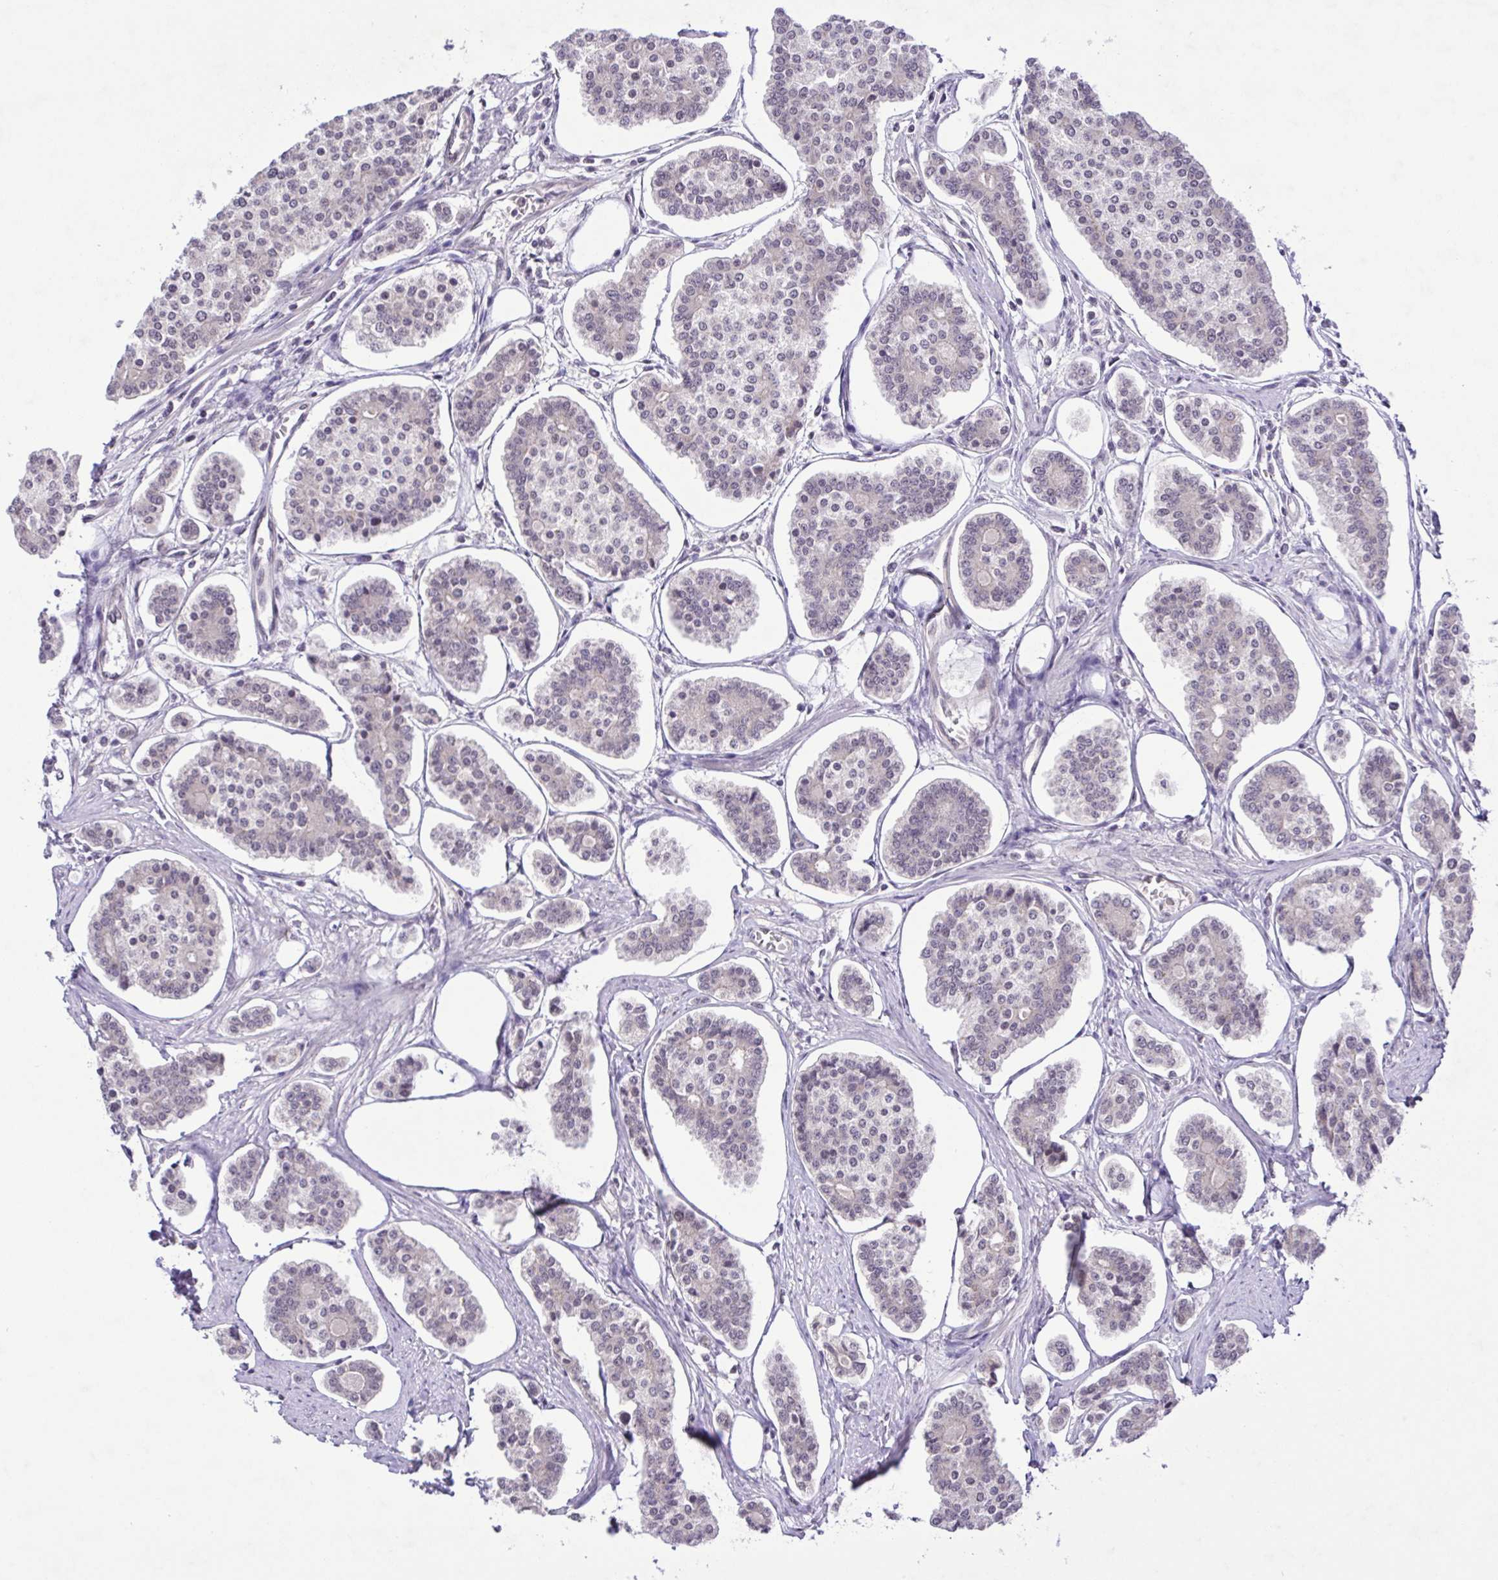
{"staining": {"intensity": "weak", "quantity": "<25%", "location": "nuclear"}, "tissue": "carcinoid", "cell_type": "Tumor cells", "image_type": "cancer", "snomed": [{"axis": "morphology", "description": "Carcinoid, malignant, NOS"}, {"axis": "topography", "description": "Small intestine"}], "caption": "Immunohistochemical staining of malignant carcinoid reveals no significant staining in tumor cells. (DAB (3,3'-diaminobenzidine) immunohistochemistry (IHC) with hematoxylin counter stain).", "gene": "IL1RN", "patient": {"sex": "female", "age": 65}}